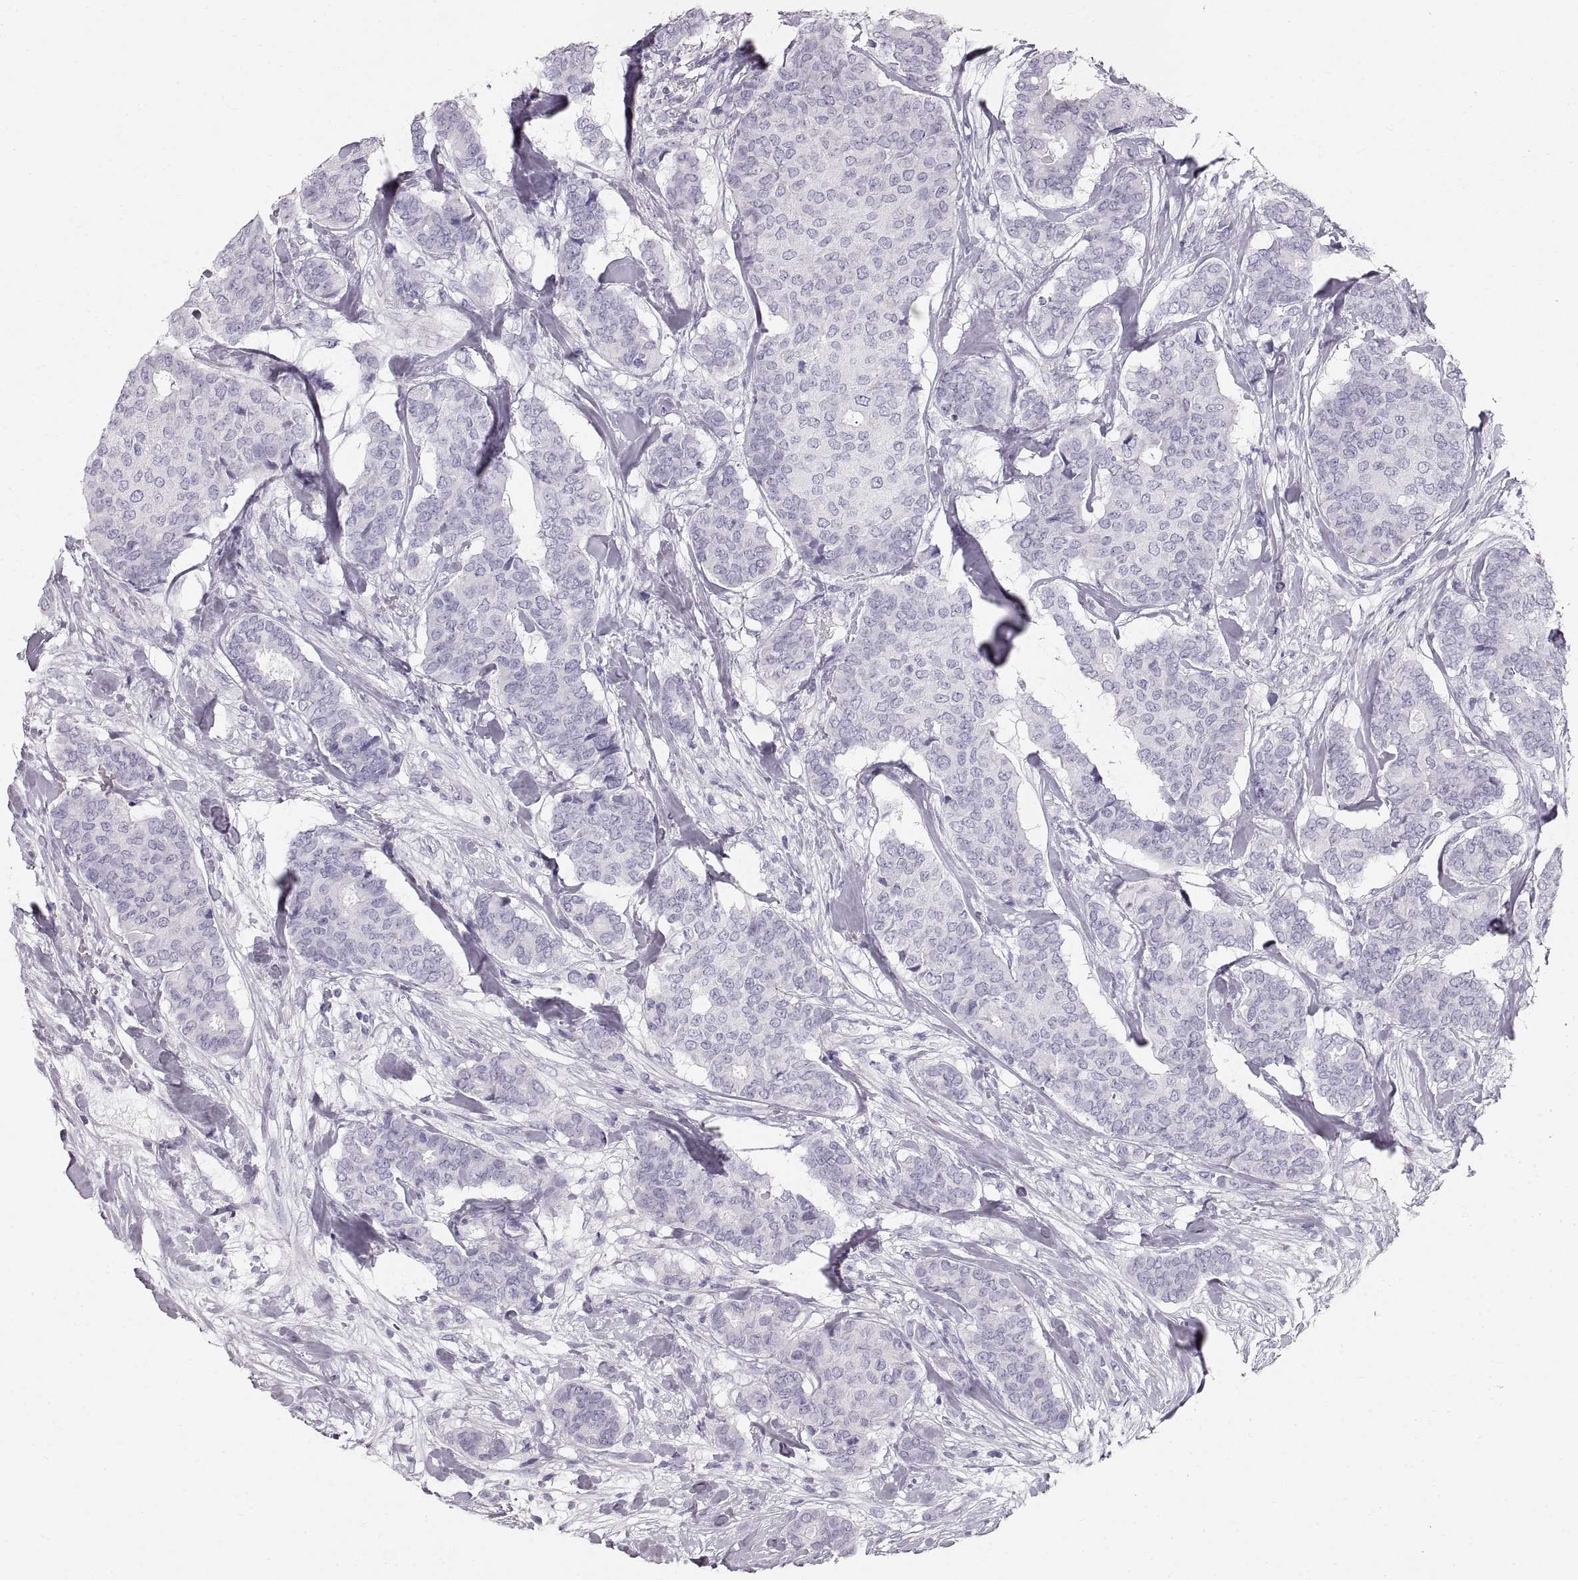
{"staining": {"intensity": "negative", "quantity": "none", "location": "none"}, "tissue": "breast cancer", "cell_type": "Tumor cells", "image_type": "cancer", "snomed": [{"axis": "morphology", "description": "Duct carcinoma"}, {"axis": "topography", "description": "Breast"}], "caption": "The photomicrograph demonstrates no significant expression in tumor cells of breast intraductal carcinoma.", "gene": "CRYAA", "patient": {"sex": "female", "age": 75}}